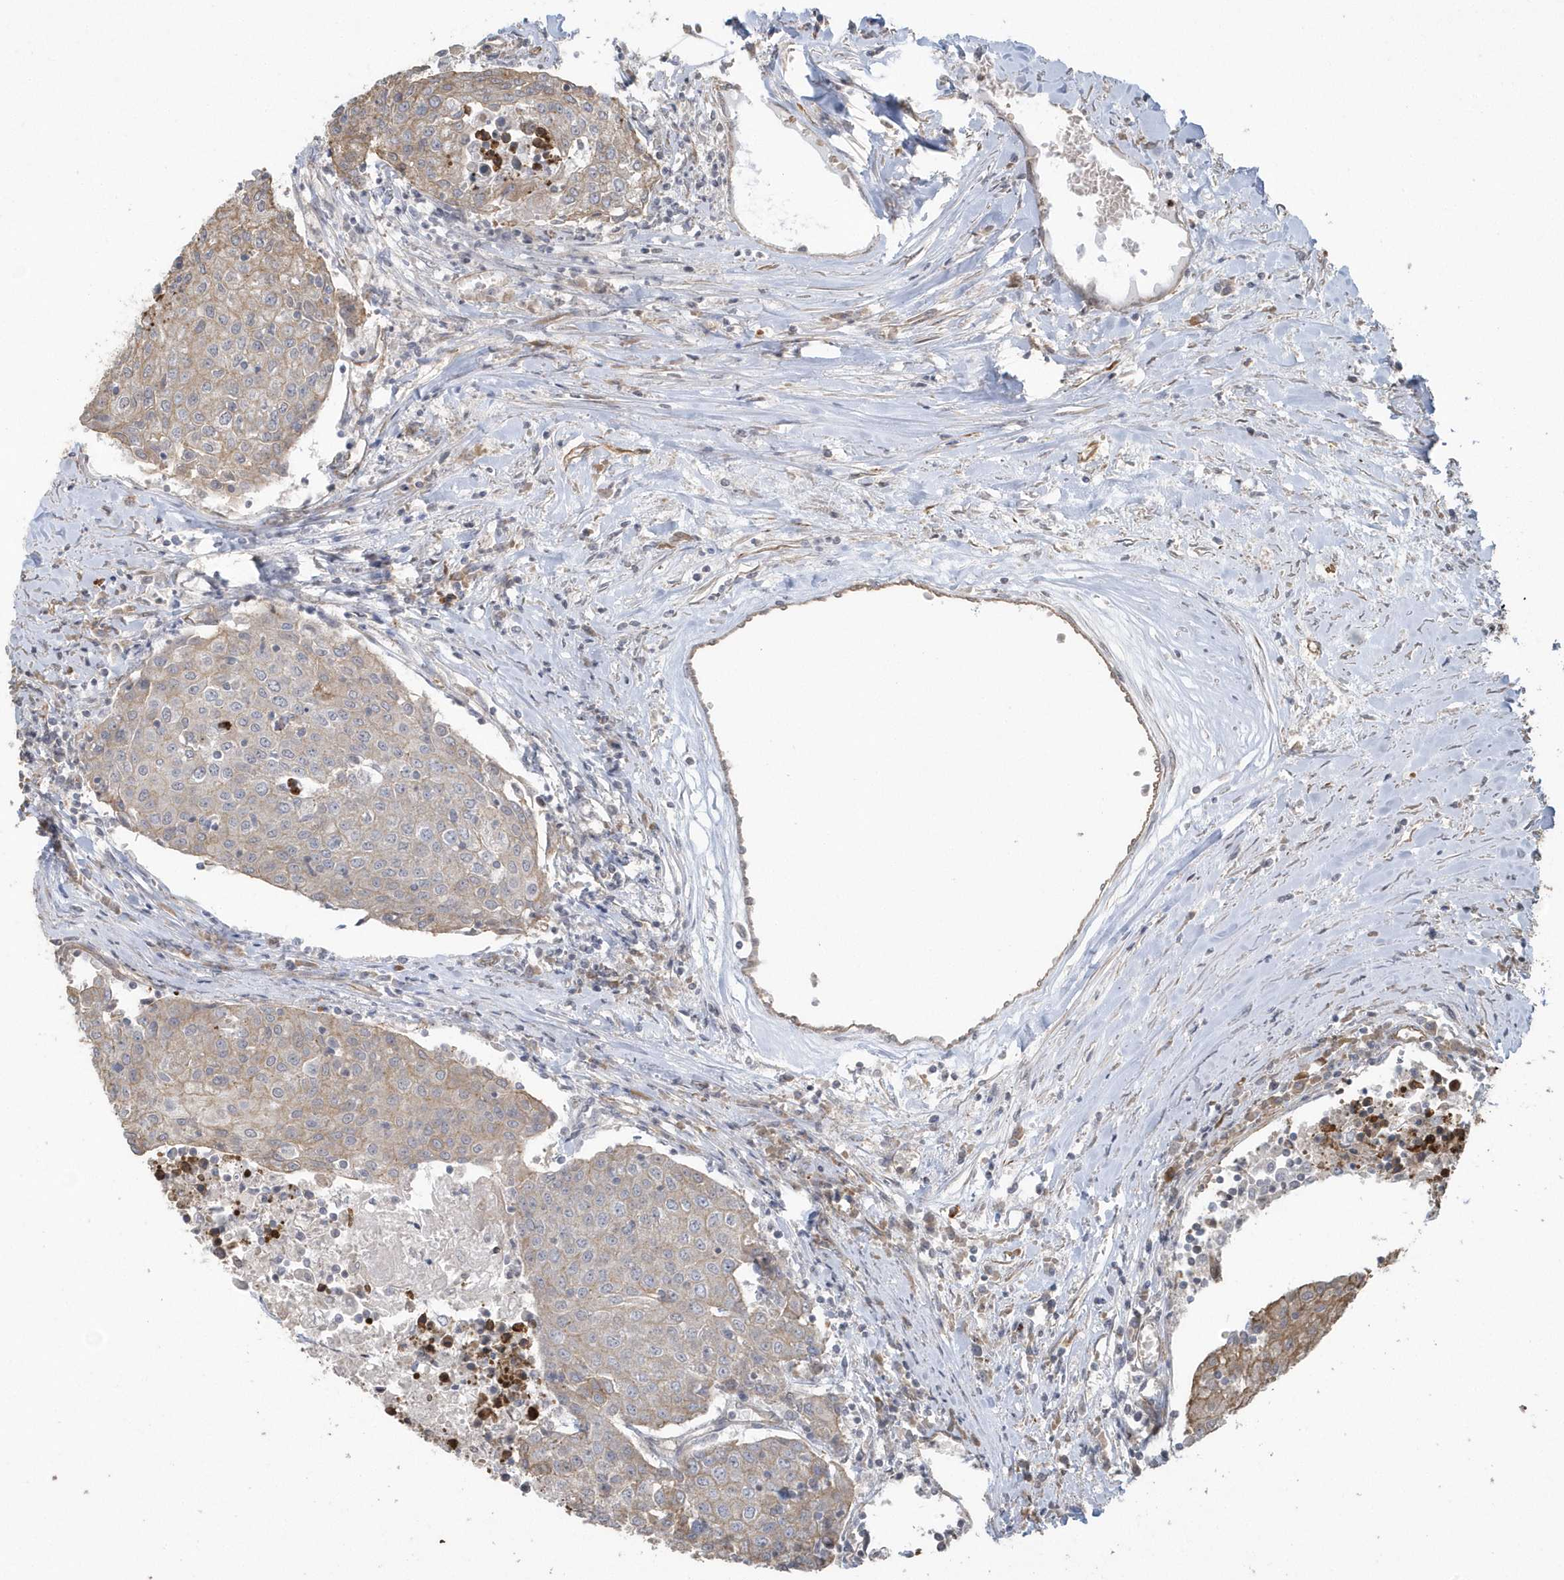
{"staining": {"intensity": "weak", "quantity": "25%-75%", "location": "cytoplasmic/membranous"}, "tissue": "urothelial cancer", "cell_type": "Tumor cells", "image_type": "cancer", "snomed": [{"axis": "morphology", "description": "Urothelial carcinoma, High grade"}, {"axis": "topography", "description": "Urinary bladder"}], "caption": "A brown stain highlights weak cytoplasmic/membranous staining of a protein in human urothelial cancer tumor cells.", "gene": "HERPUD1", "patient": {"sex": "female", "age": 85}}